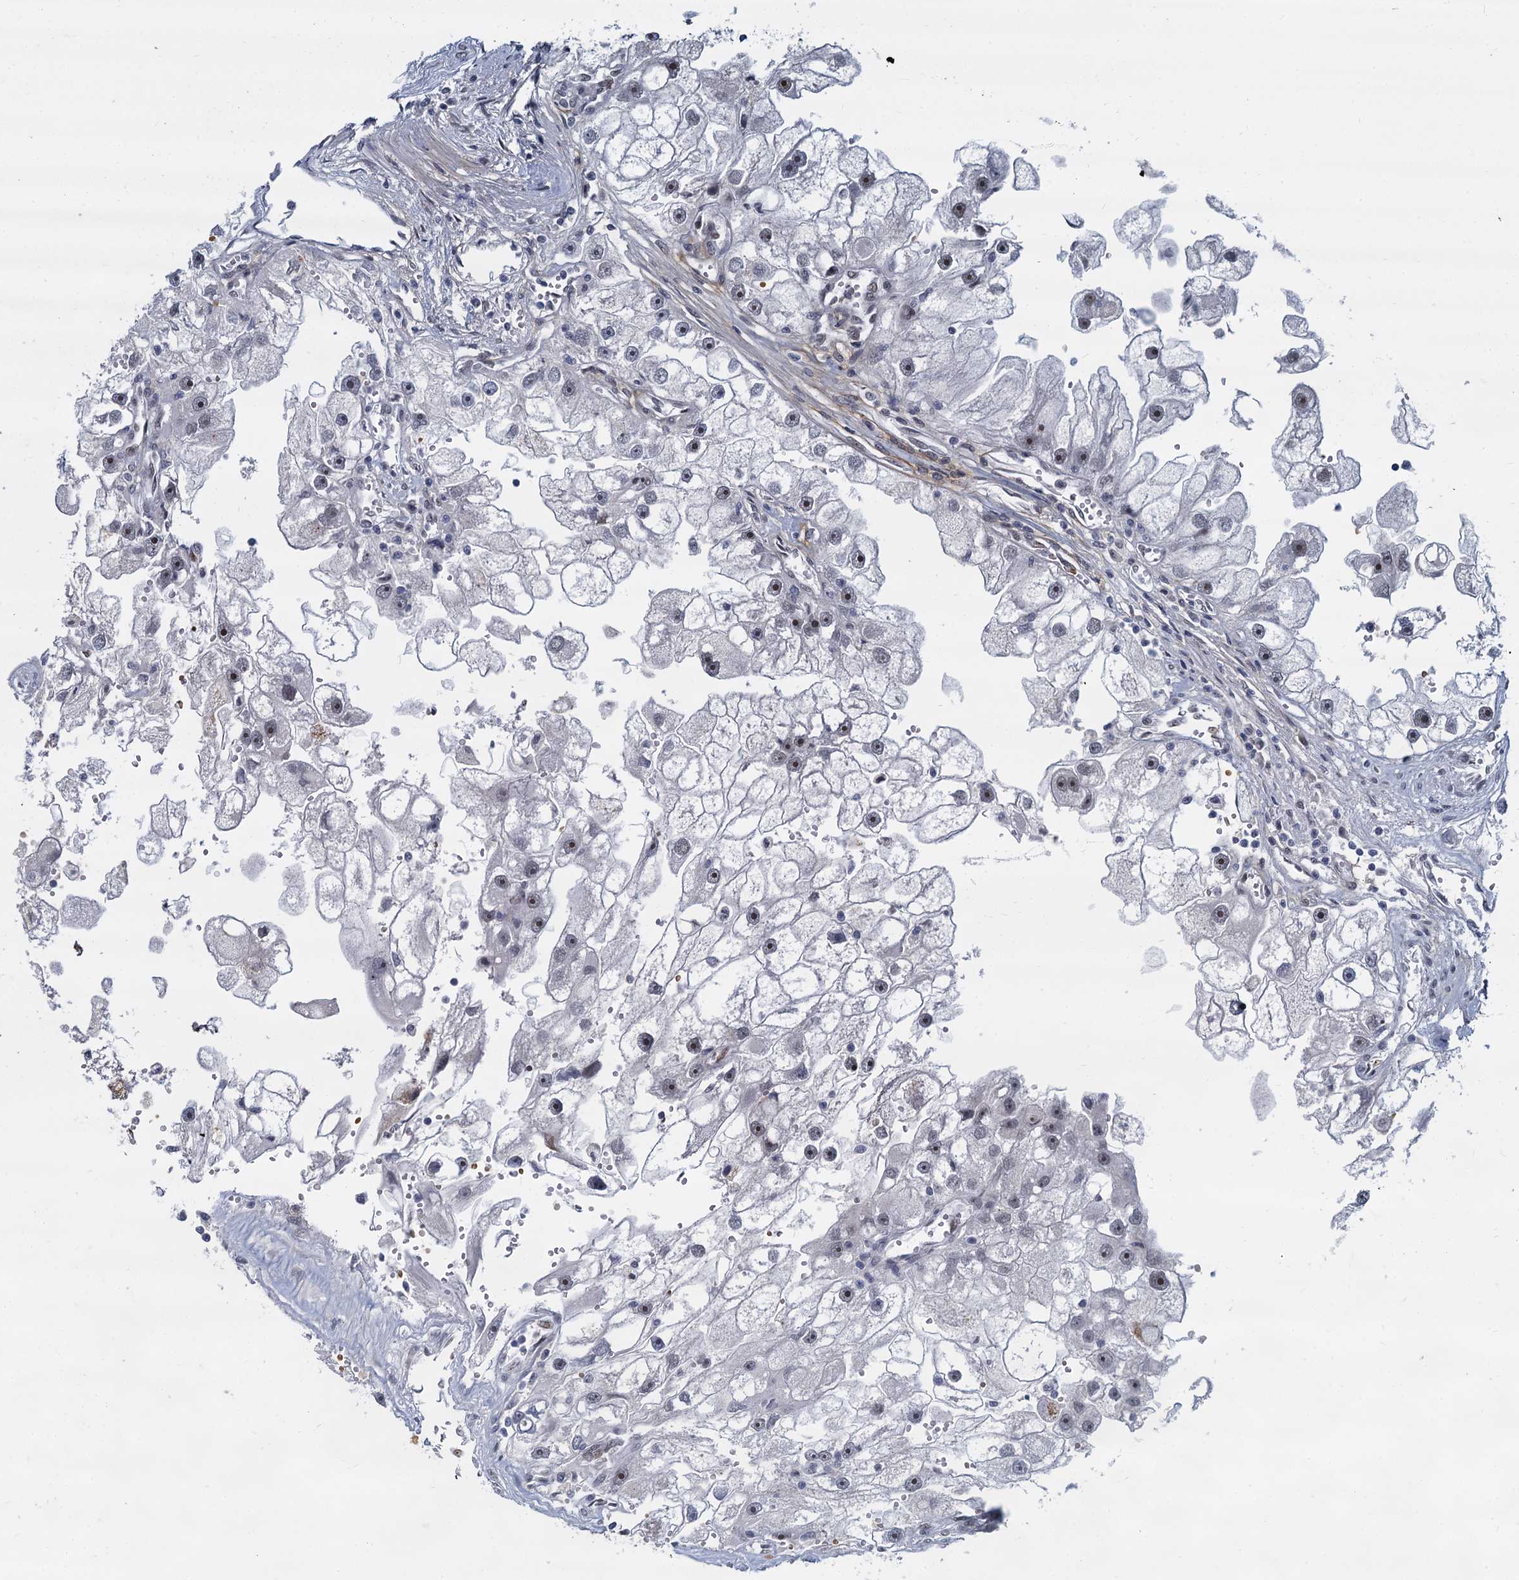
{"staining": {"intensity": "moderate", "quantity": "<25%", "location": "nuclear"}, "tissue": "renal cancer", "cell_type": "Tumor cells", "image_type": "cancer", "snomed": [{"axis": "morphology", "description": "Adenocarcinoma, NOS"}, {"axis": "topography", "description": "Kidney"}], "caption": "A brown stain labels moderate nuclear expression of a protein in renal cancer (adenocarcinoma) tumor cells.", "gene": "RPRD1A", "patient": {"sex": "male", "age": 63}}